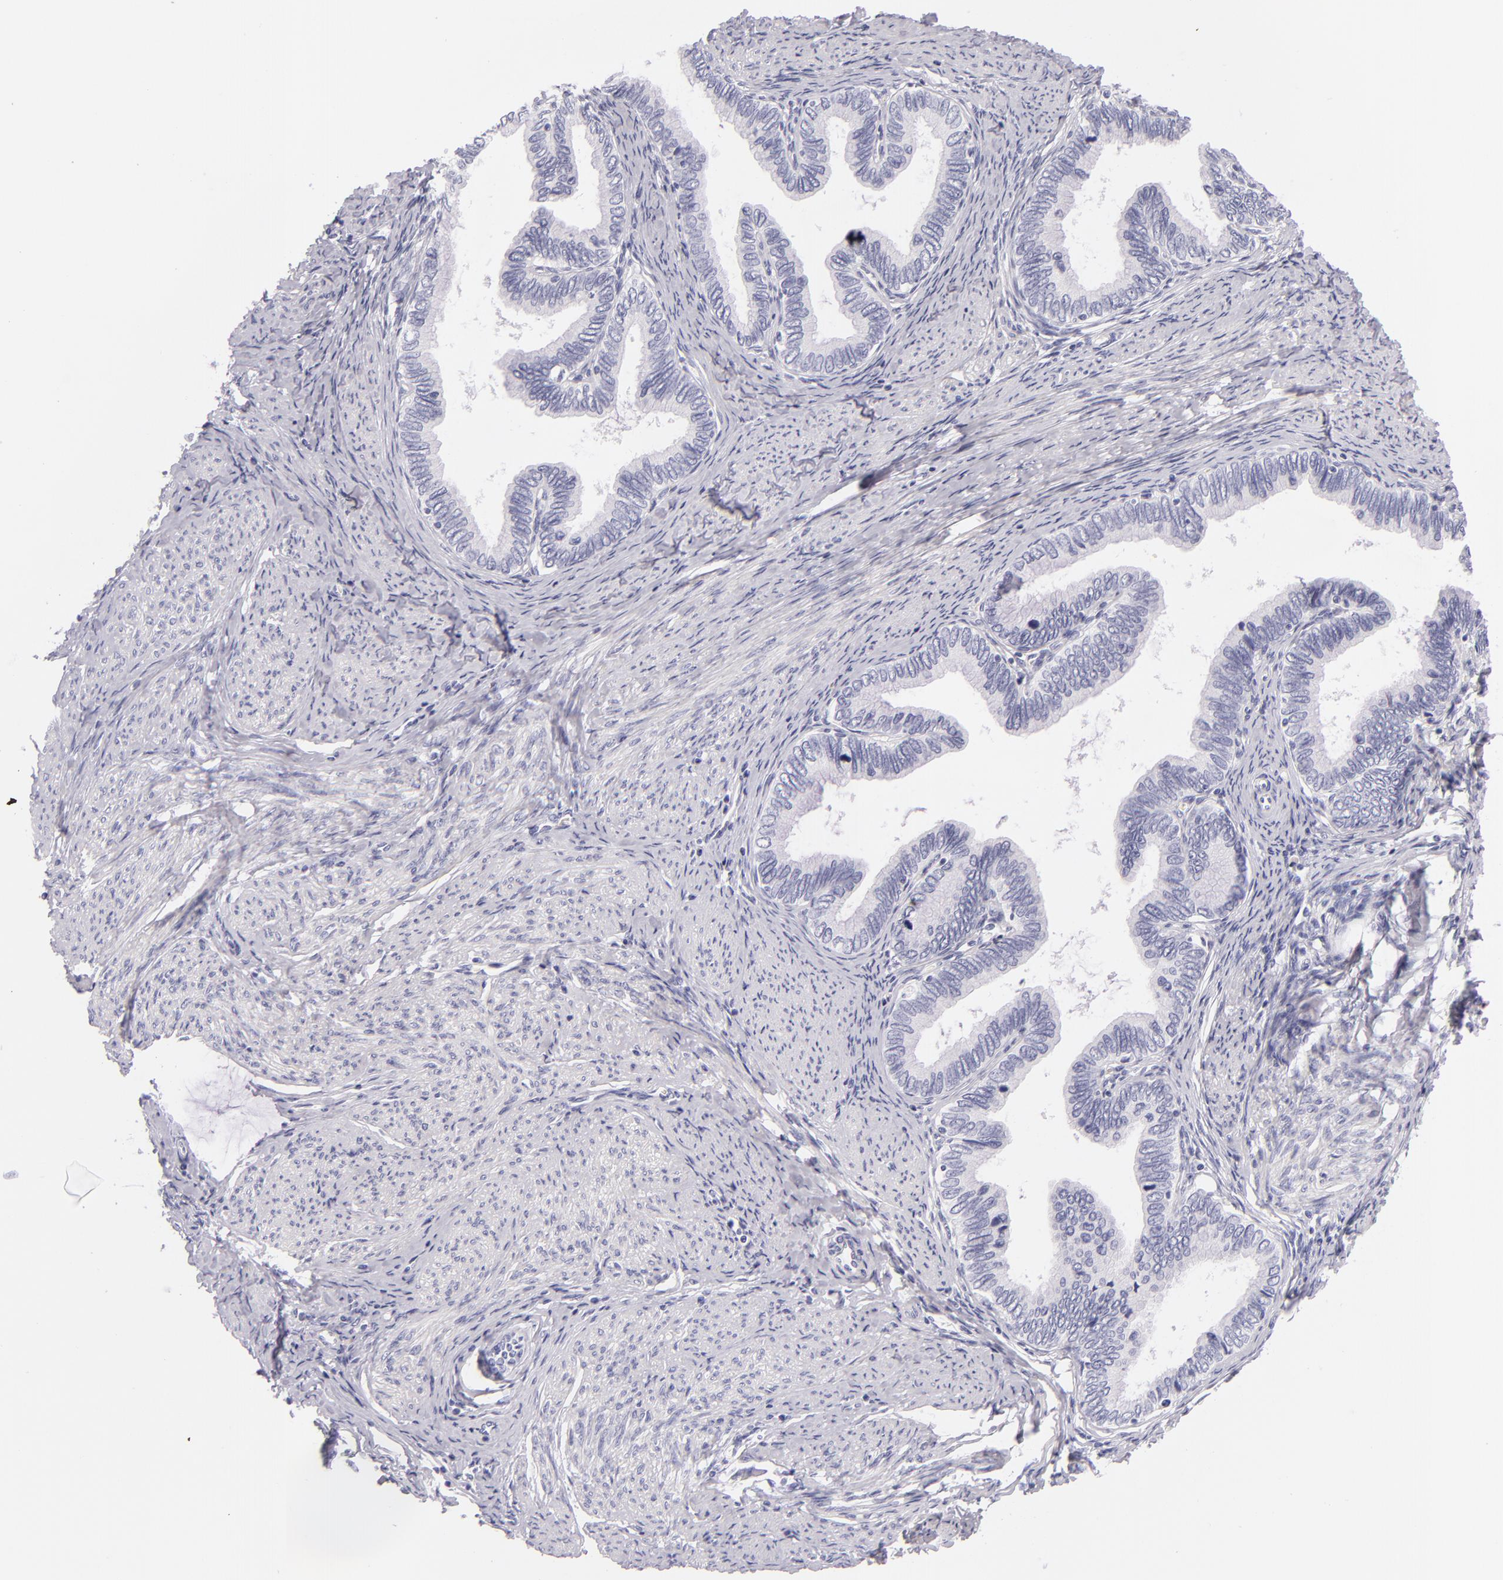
{"staining": {"intensity": "negative", "quantity": "none", "location": "none"}, "tissue": "cervical cancer", "cell_type": "Tumor cells", "image_type": "cancer", "snomed": [{"axis": "morphology", "description": "Adenocarcinoma, NOS"}, {"axis": "topography", "description": "Cervix"}], "caption": "Tumor cells are negative for protein expression in human cervical adenocarcinoma.", "gene": "INA", "patient": {"sex": "female", "age": 49}}